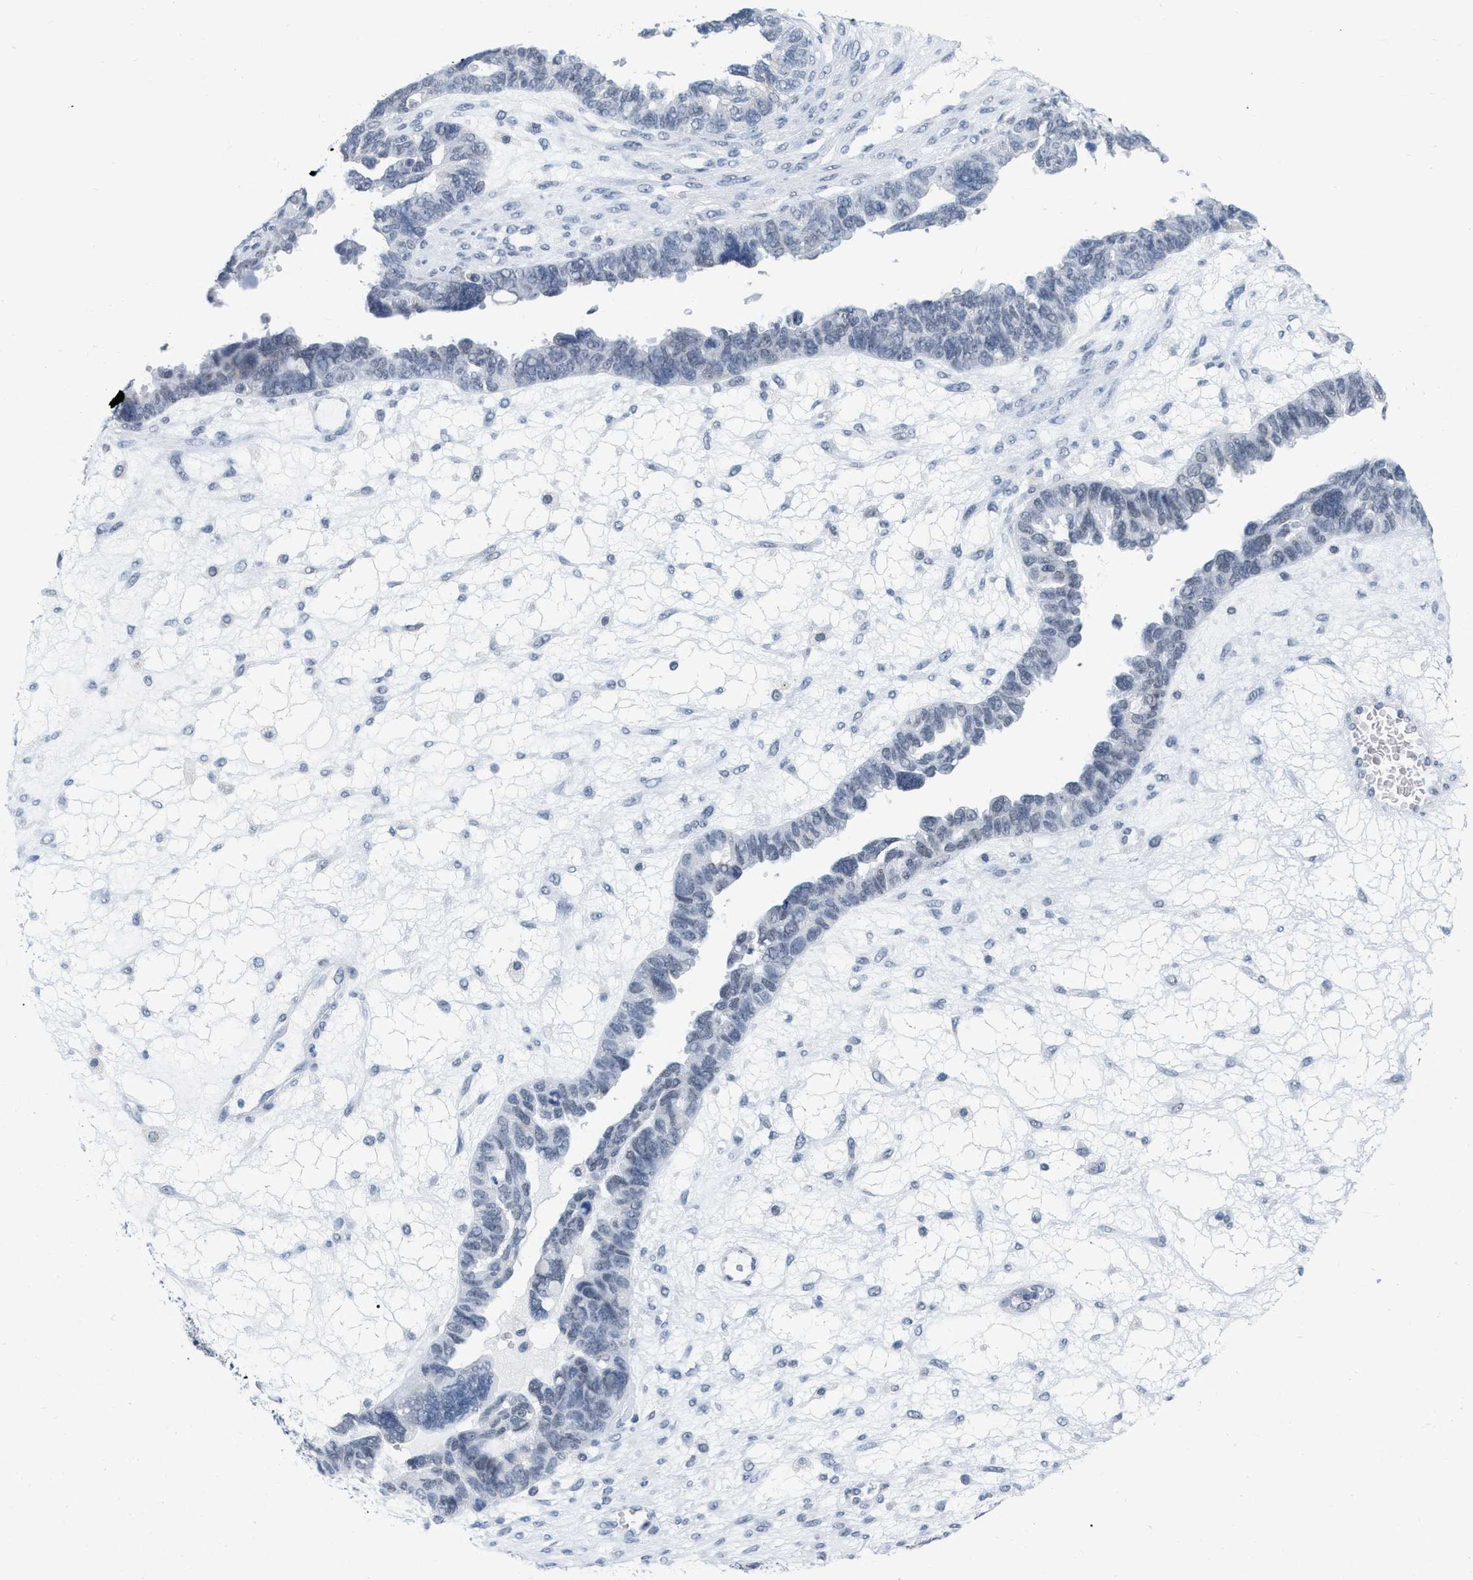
{"staining": {"intensity": "negative", "quantity": "none", "location": "none"}, "tissue": "ovarian cancer", "cell_type": "Tumor cells", "image_type": "cancer", "snomed": [{"axis": "morphology", "description": "Cystadenocarcinoma, serous, NOS"}, {"axis": "topography", "description": "Ovary"}], "caption": "Immunohistochemistry (IHC) of human ovarian serous cystadenocarcinoma demonstrates no positivity in tumor cells.", "gene": "XIRP1", "patient": {"sex": "female", "age": 79}}